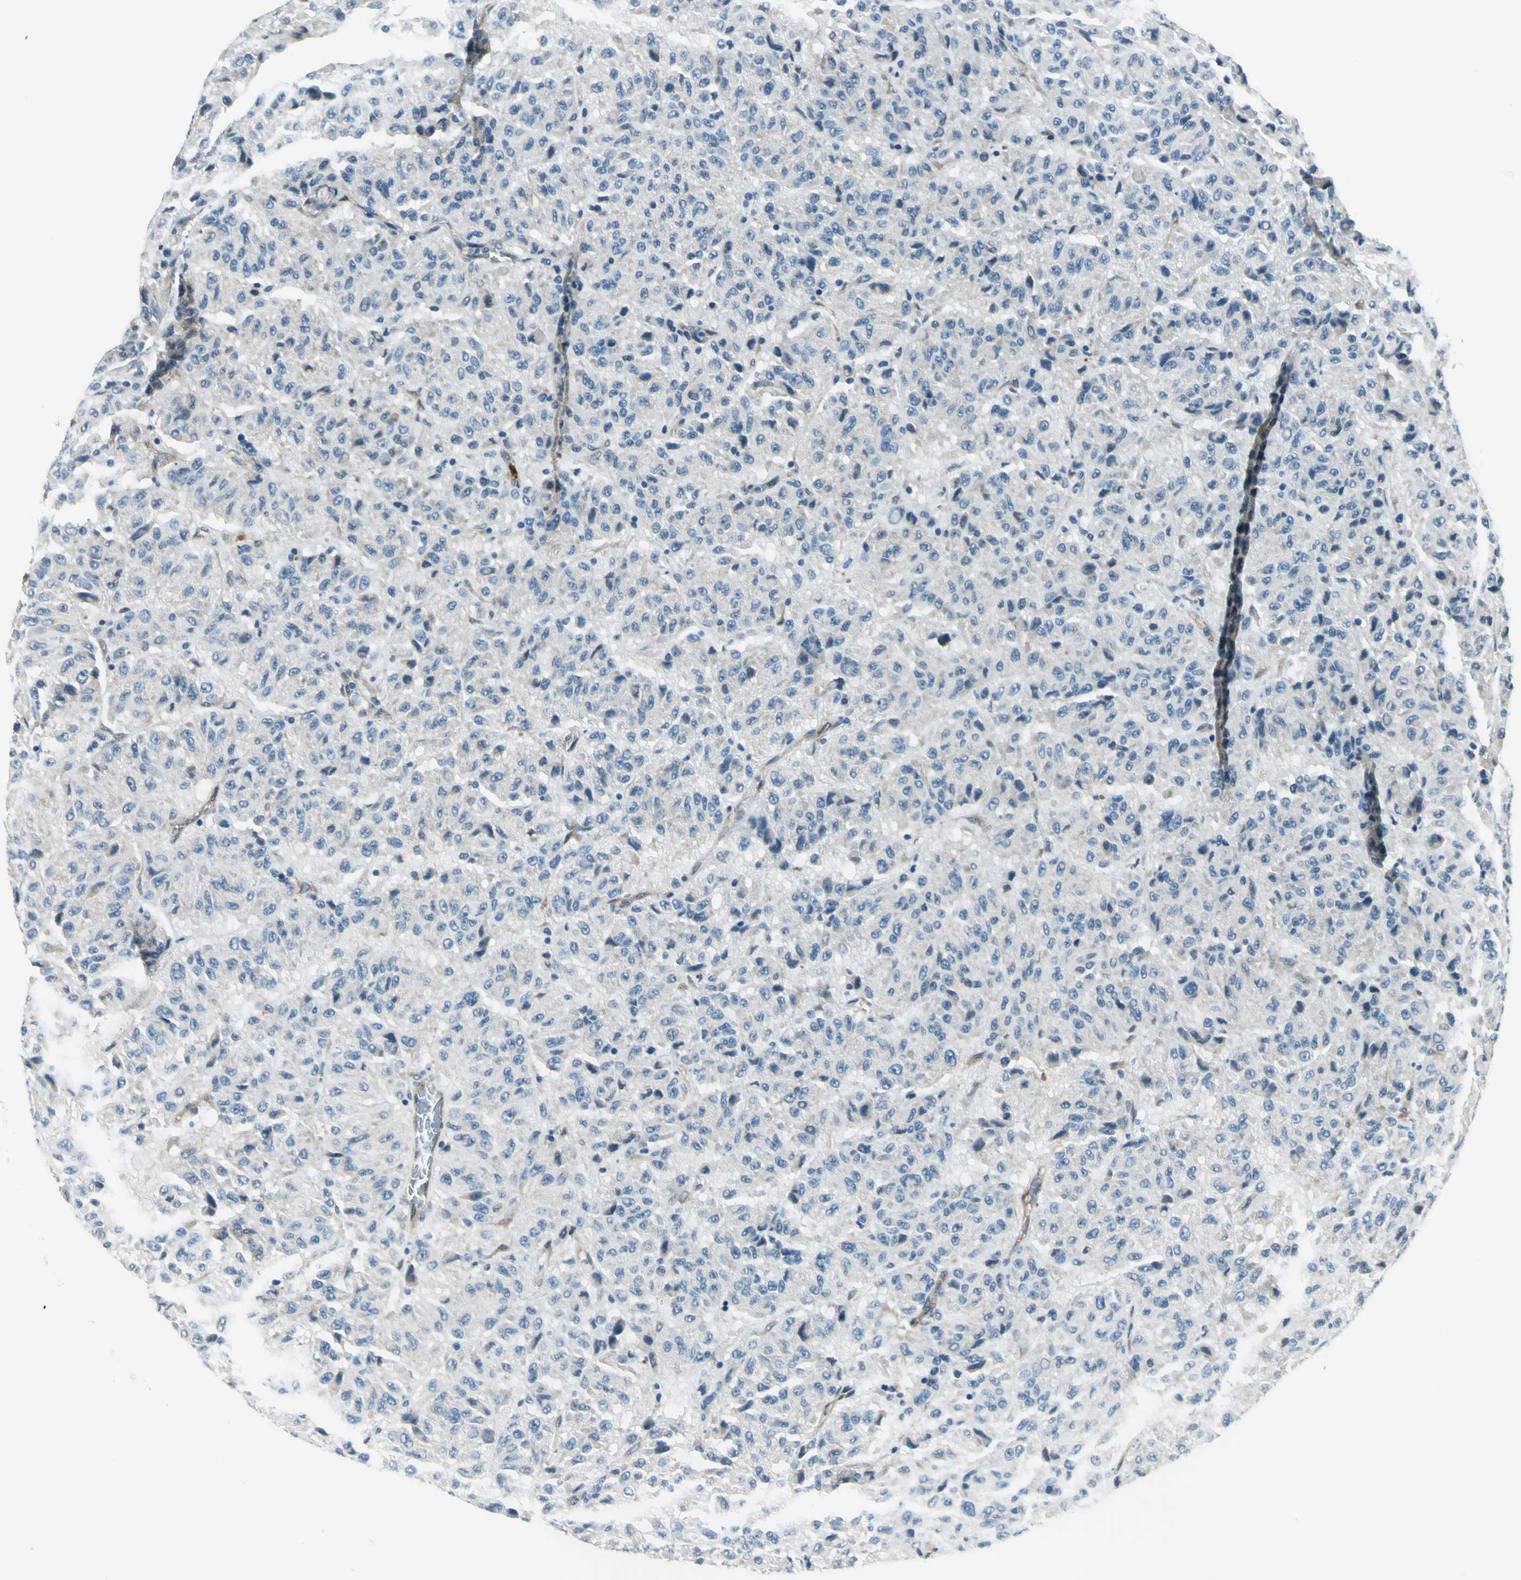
{"staining": {"intensity": "negative", "quantity": "none", "location": "none"}, "tissue": "melanoma", "cell_type": "Tumor cells", "image_type": "cancer", "snomed": [{"axis": "morphology", "description": "Malignant melanoma, Metastatic site"}, {"axis": "topography", "description": "Lung"}], "caption": "Immunohistochemical staining of melanoma shows no significant staining in tumor cells. (Immunohistochemistry (ihc), brightfield microscopy, high magnification).", "gene": "CDC42EP1", "patient": {"sex": "male", "age": 64}}